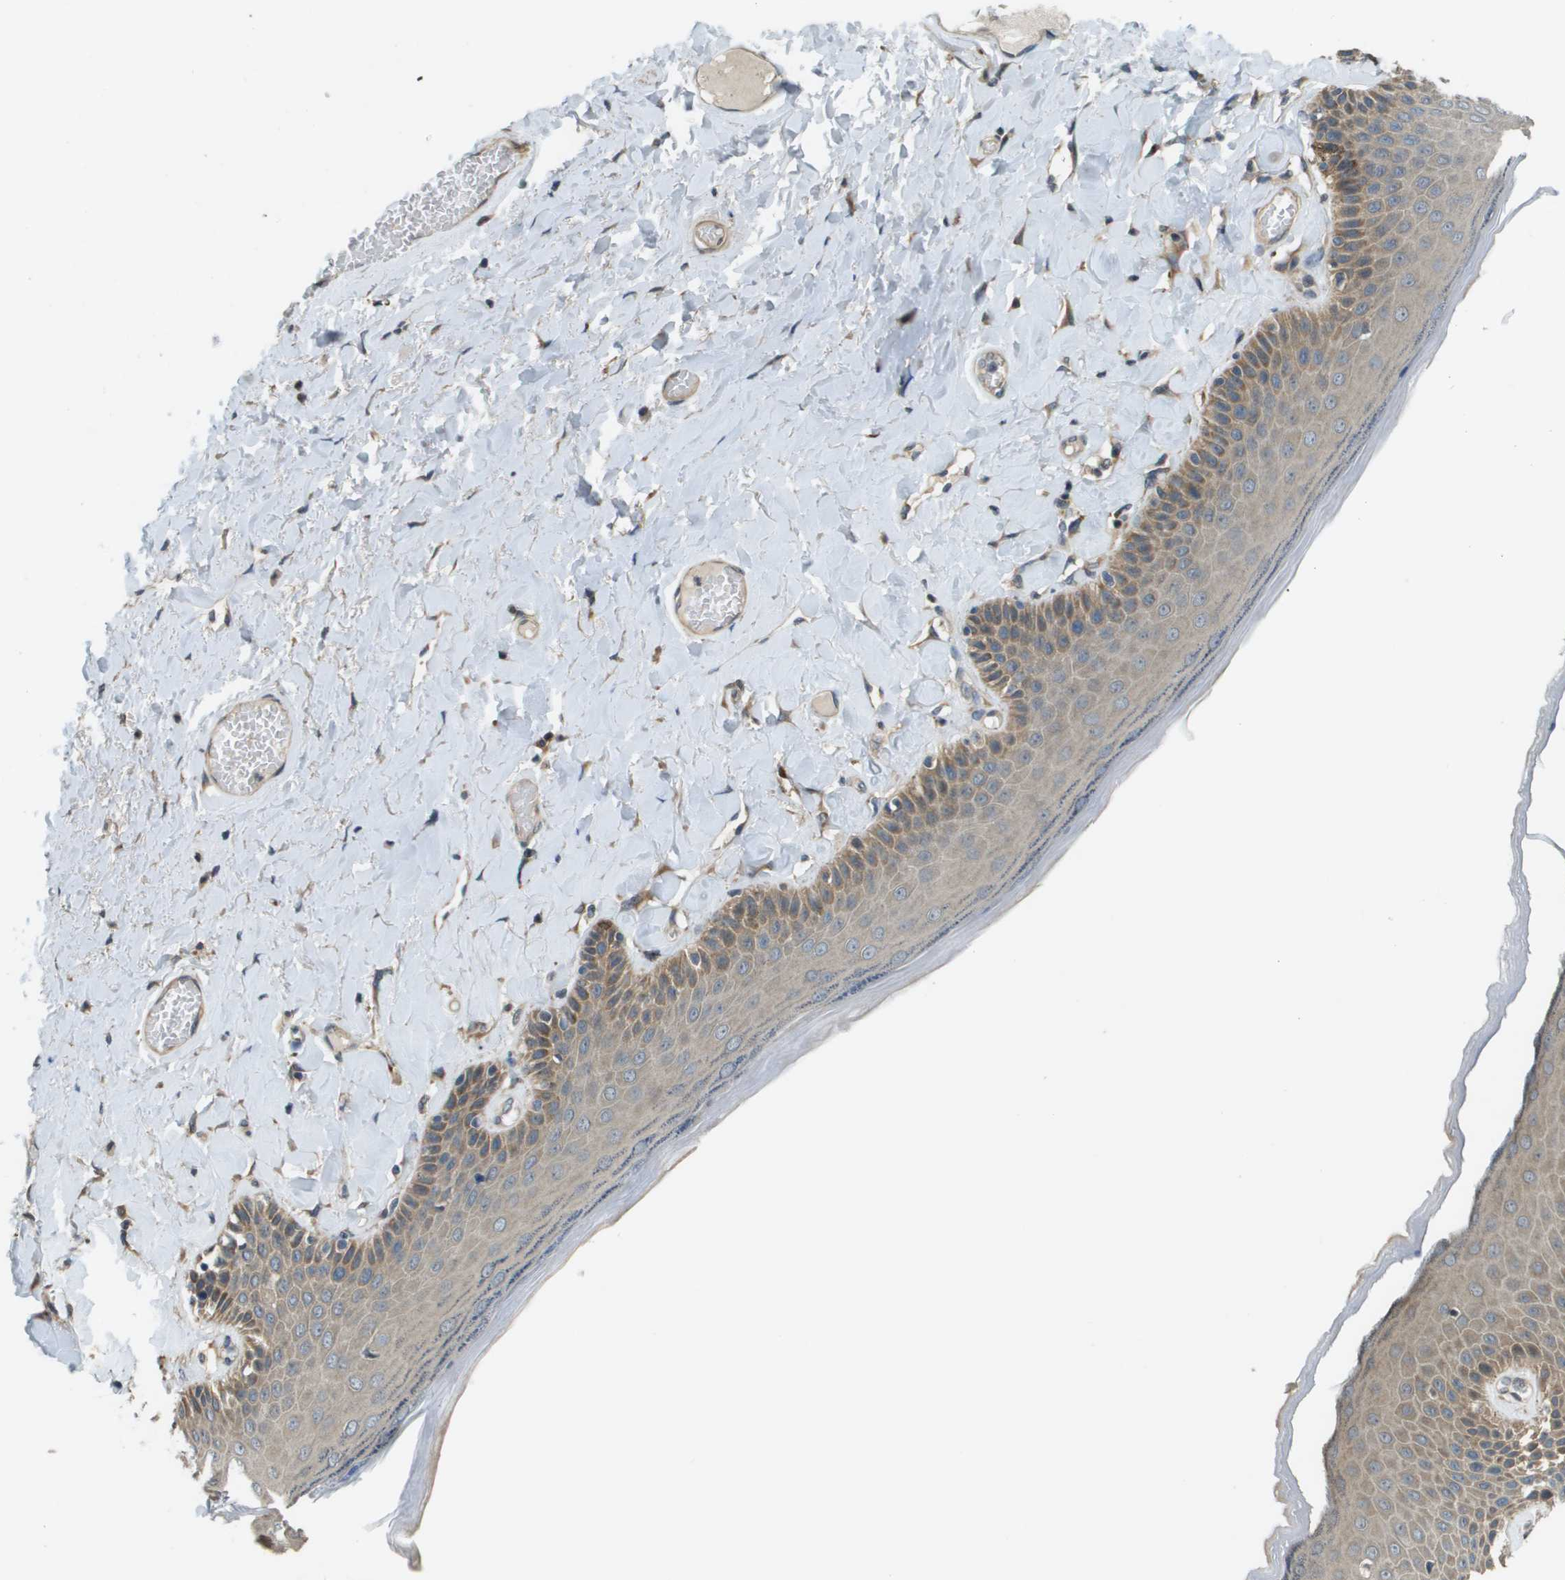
{"staining": {"intensity": "moderate", "quantity": ">75%", "location": "cytoplasmic/membranous"}, "tissue": "skin", "cell_type": "Epidermal cells", "image_type": "normal", "snomed": [{"axis": "morphology", "description": "Normal tissue, NOS"}, {"axis": "topography", "description": "Anal"}], "caption": "Skin stained for a protein reveals moderate cytoplasmic/membranous positivity in epidermal cells. (DAB (3,3'-diaminobenzidine) = brown stain, brightfield microscopy at high magnification).", "gene": "CDKN2C", "patient": {"sex": "male", "age": 69}}